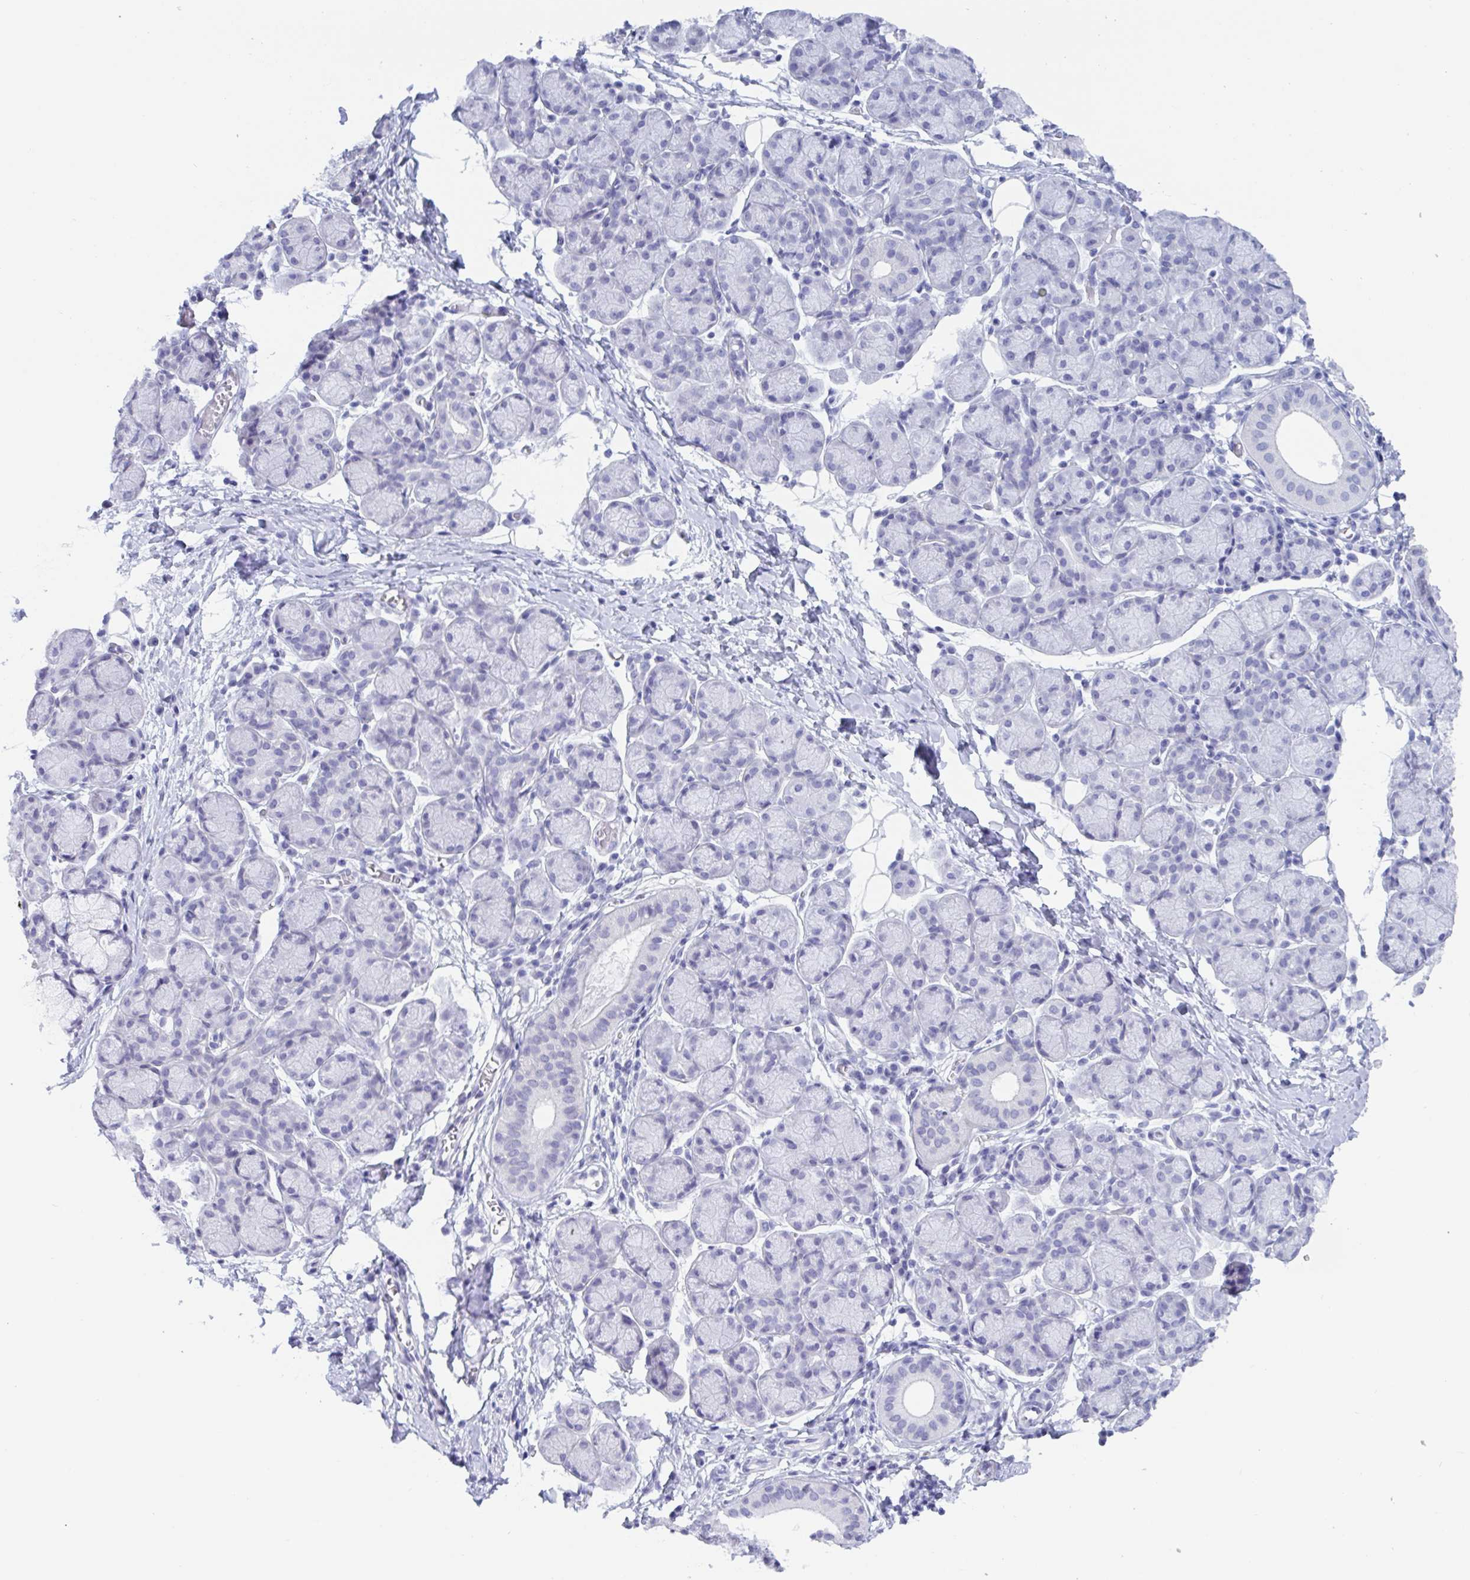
{"staining": {"intensity": "negative", "quantity": "none", "location": "none"}, "tissue": "salivary gland", "cell_type": "Glandular cells", "image_type": "normal", "snomed": [{"axis": "morphology", "description": "Normal tissue, NOS"}, {"axis": "morphology", "description": "Inflammation, NOS"}, {"axis": "topography", "description": "Lymph node"}, {"axis": "topography", "description": "Salivary gland"}], "caption": "High magnification brightfield microscopy of normal salivary gland stained with DAB (3,3'-diaminobenzidine) (brown) and counterstained with hematoxylin (blue): glandular cells show no significant expression.", "gene": "CDX4", "patient": {"sex": "male", "age": 3}}